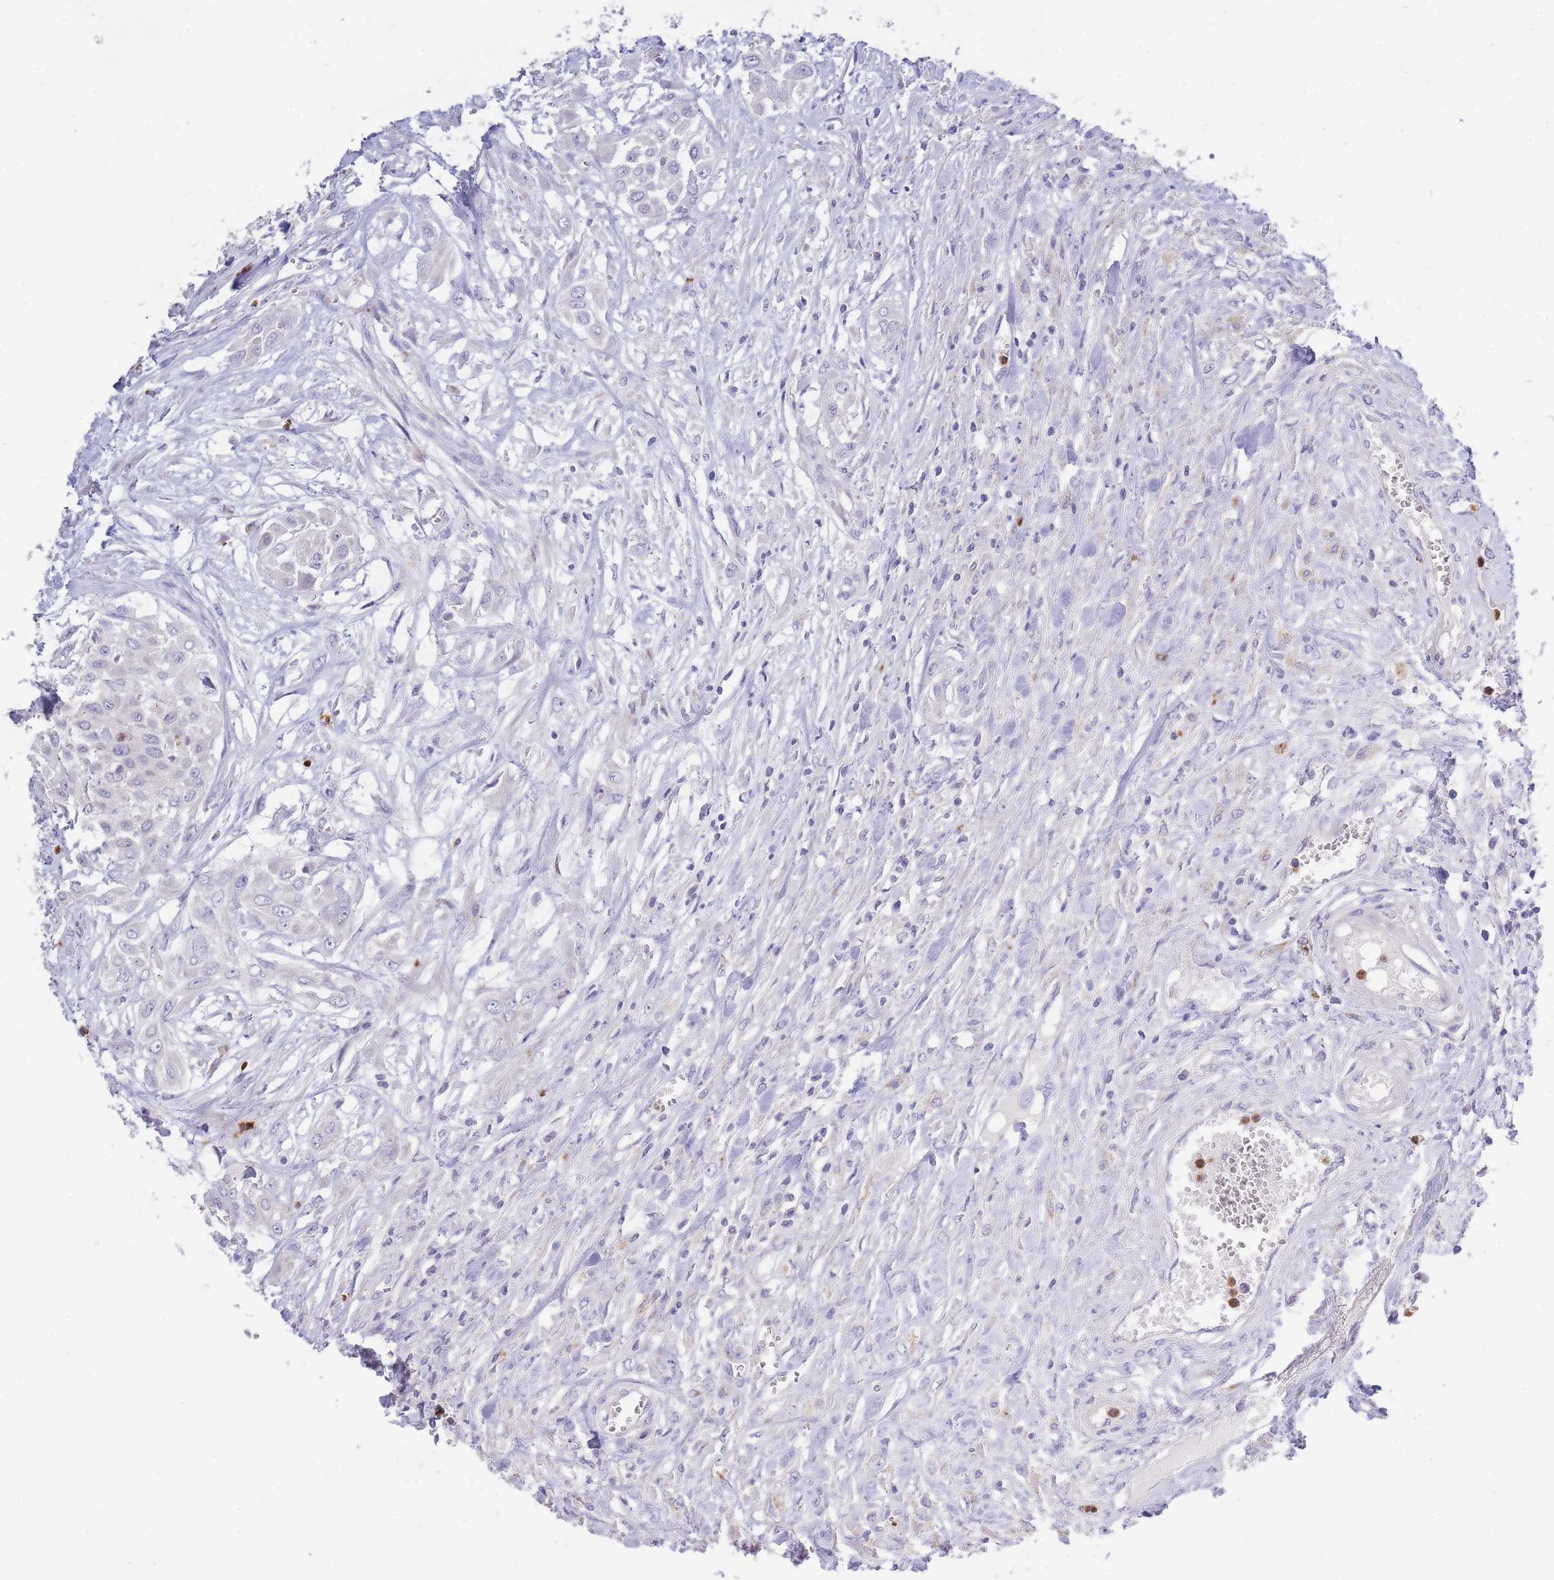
{"staining": {"intensity": "negative", "quantity": "none", "location": "none"}, "tissue": "urothelial cancer", "cell_type": "Tumor cells", "image_type": "cancer", "snomed": [{"axis": "morphology", "description": "Urothelial carcinoma, High grade"}, {"axis": "topography", "description": "Urinary bladder"}], "caption": "Tumor cells show no significant positivity in urothelial cancer.", "gene": "CENPM", "patient": {"sex": "male", "age": 57}}